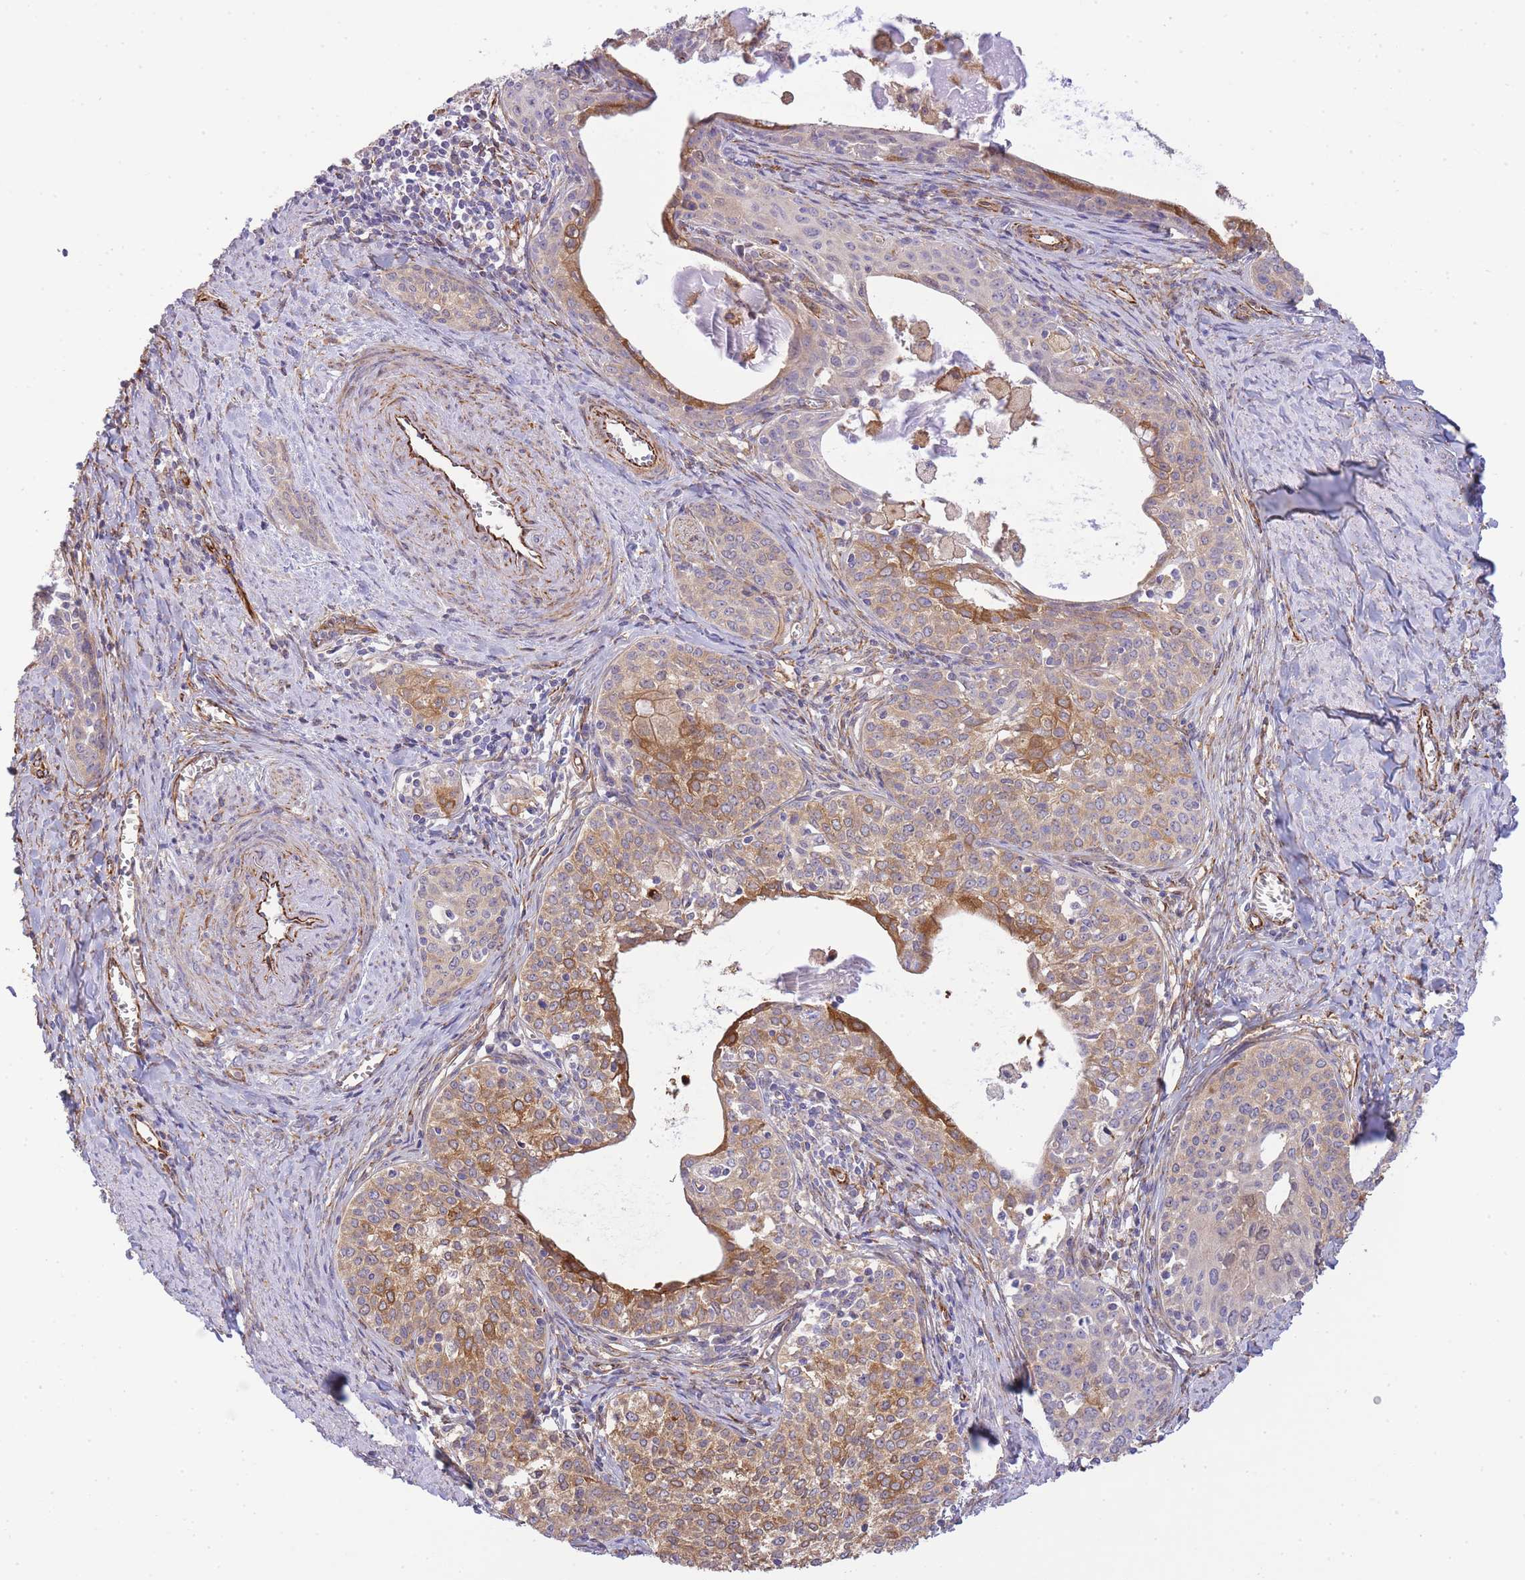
{"staining": {"intensity": "moderate", "quantity": "25%-75%", "location": "cytoplasmic/membranous"}, "tissue": "cervical cancer", "cell_type": "Tumor cells", "image_type": "cancer", "snomed": [{"axis": "morphology", "description": "Squamous cell carcinoma, NOS"}, {"axis": "morphology", "description": "Adenocarcinoma, NOS"}, {"axis": "topography", "description": "Cervix"}], "caption": "This is an image of immunohistochemistry staining of cervical cancer, which shows moderate positivity in the cytoplasmic/membranous of tumor cells.", "gene": "ECPAS", "patient": {"sex": "female", "age": 52}}